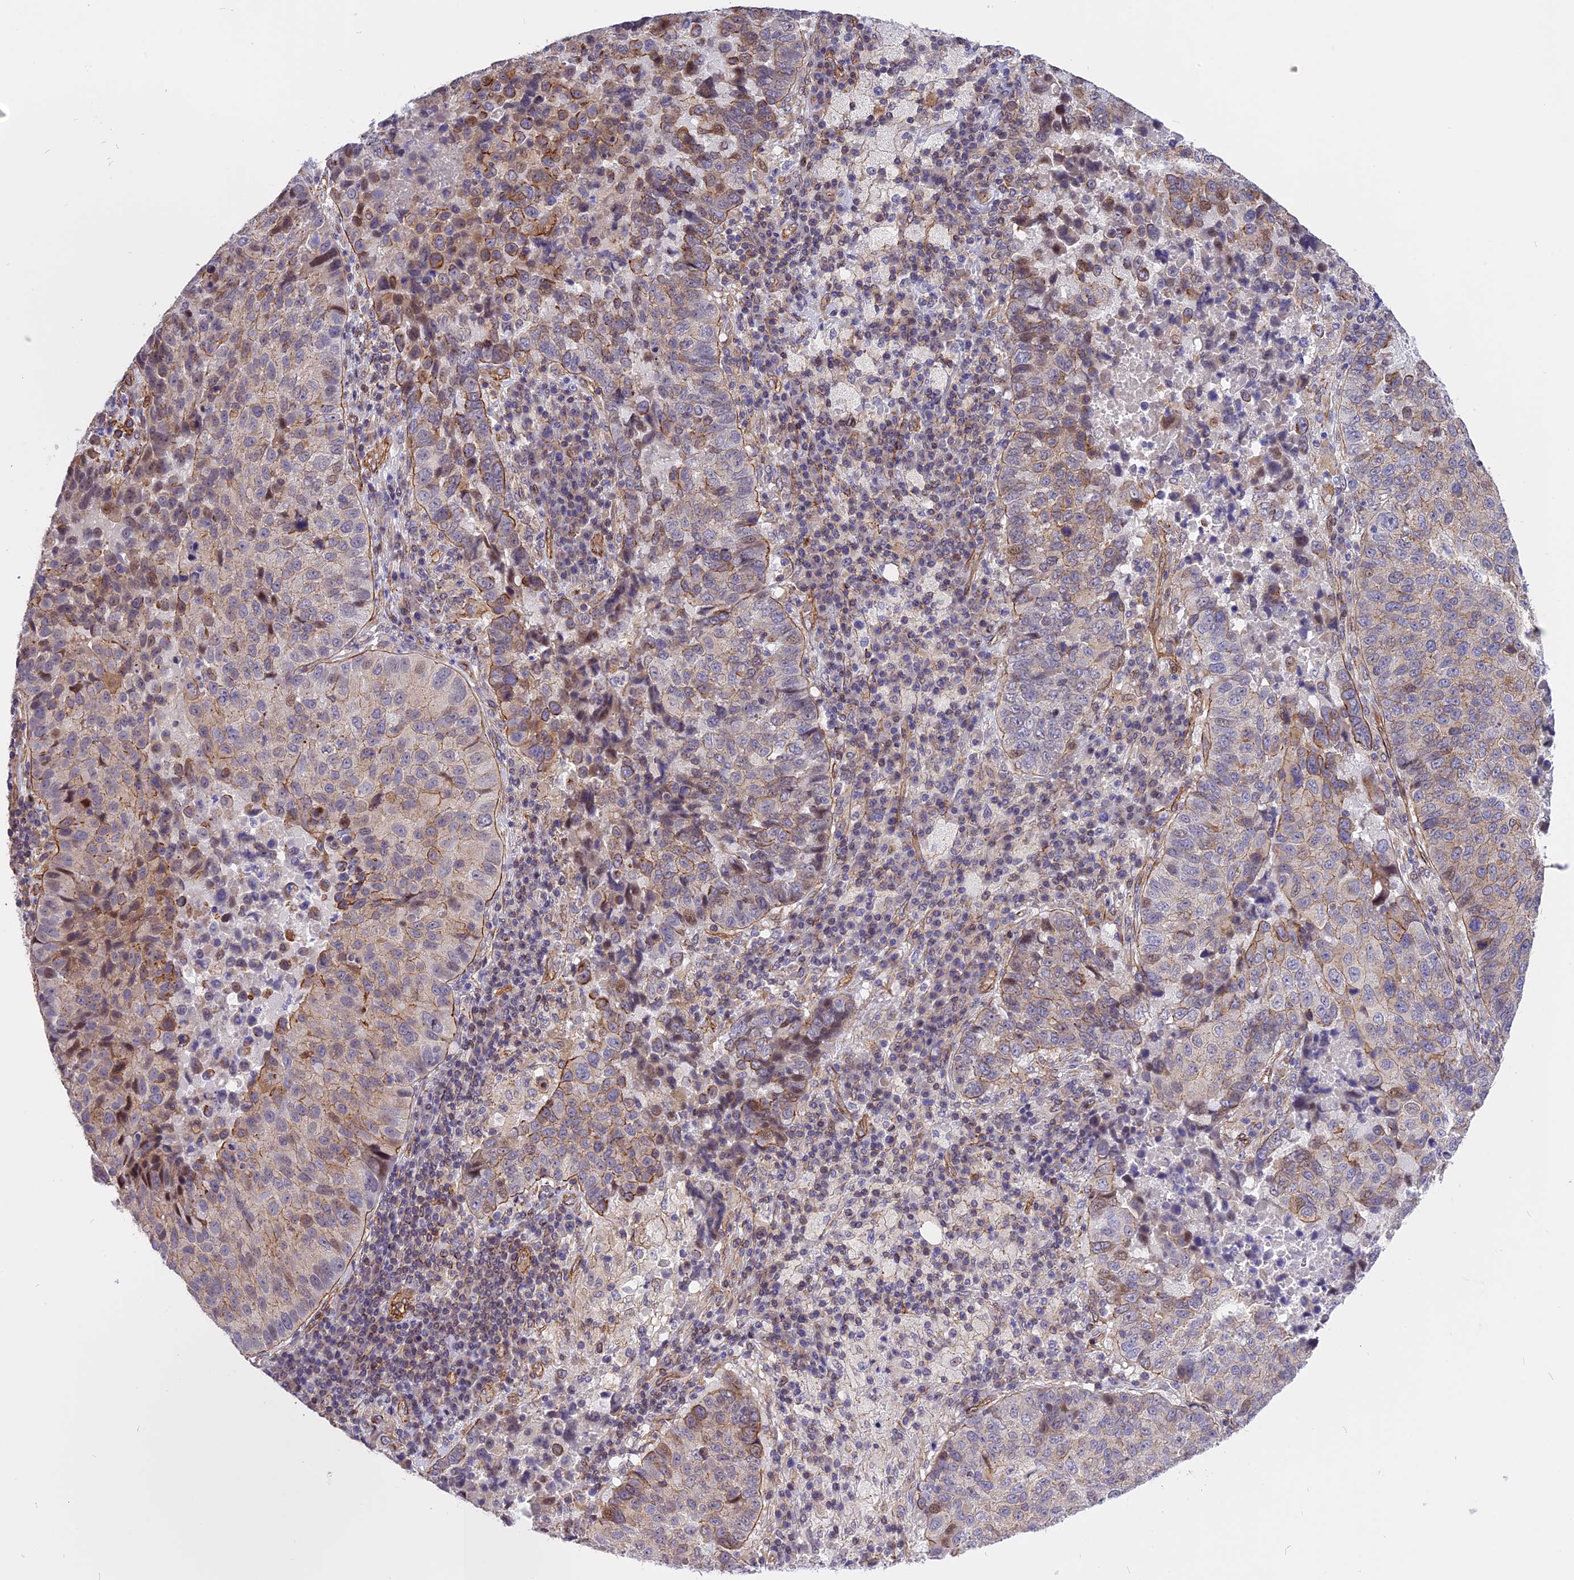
{"staining": {"intensity": "moderate", "quantity": "<25%", "location": "cytoplasmic/membranous"}, "tissue": "lung cancer", "cell_type": "Tumor cells", "image_type": "cancer", "snomed": [{"axis": "morphology", "description": "Squamous cell carcinoma, NOS"}, {"axis": "topography", "description": "Lung"}], "caption": "Squamous cell carcinoma (lung) was stained to show a protein in brown. There is low levels of moderate cytoplasmic/membranous positivity in about <25% of tumor cells.", "gene": "R3HDM4", "patient": {"sex": "male", "age": 73}}